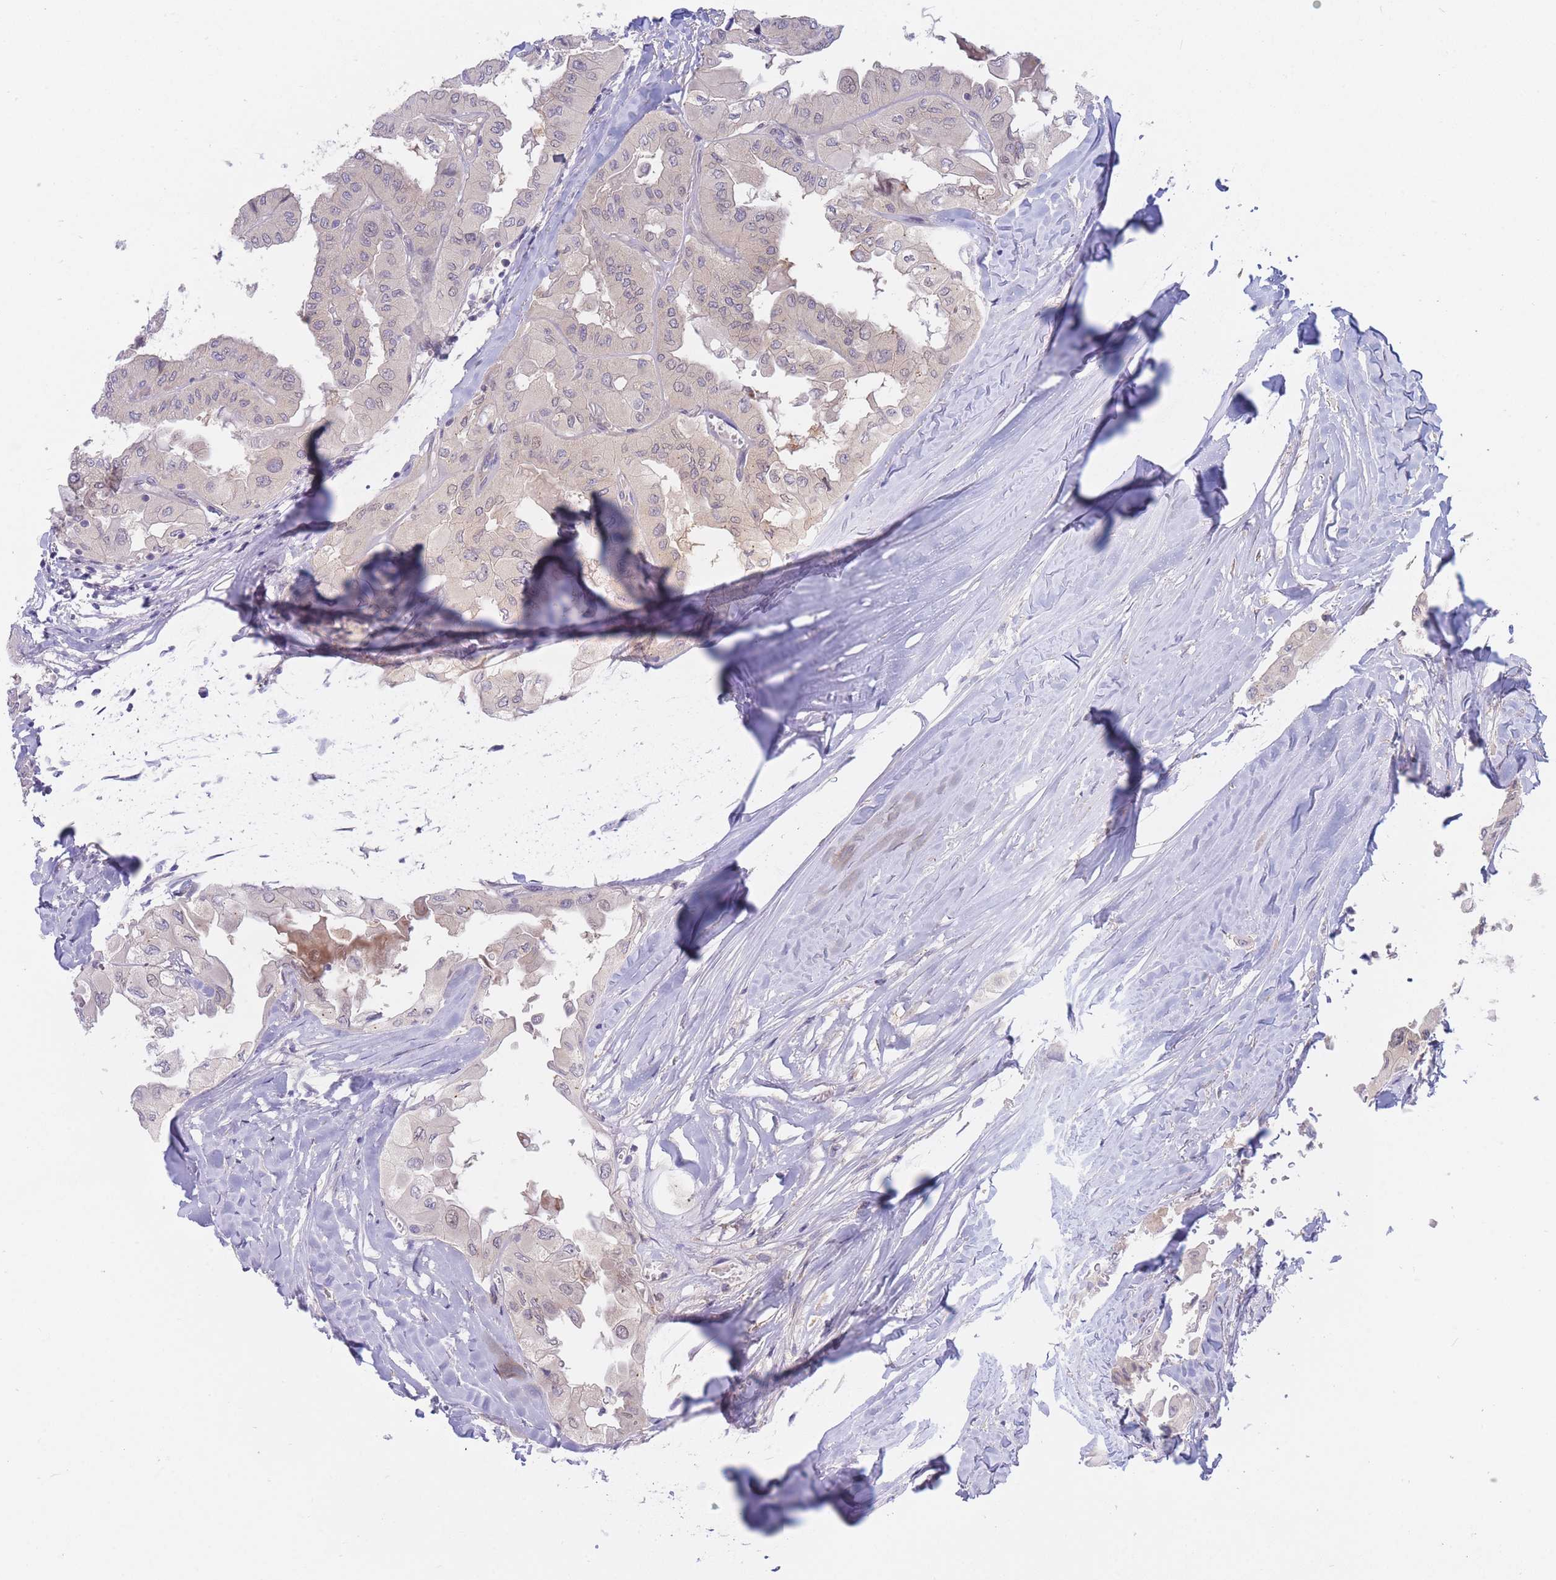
{"staining": {"intensity": "negative", "quantity": "none", "location": "none"}, "tissue": "thyroid cancer", "cell_type": "Tumor cells", "image_type": "cancer", "snomed": [{"axis": "morphology", "description": "Normal tissue, NOS"}, {"axis": "morphology", "description": "Papillary adenocarcinoma, NOS"}, {"axis": "topography", "description": "Thyroid gland"}], "caption": "Immunohistochemistry (IHC) histopathology image of neoplastic tissue: human papillary adenocarcinoma (thyroid) stained with DAB shows no significant protein expression in tumor cells.", "gene": "APOL4", "patient": {"sex": "female", "age": 59}}